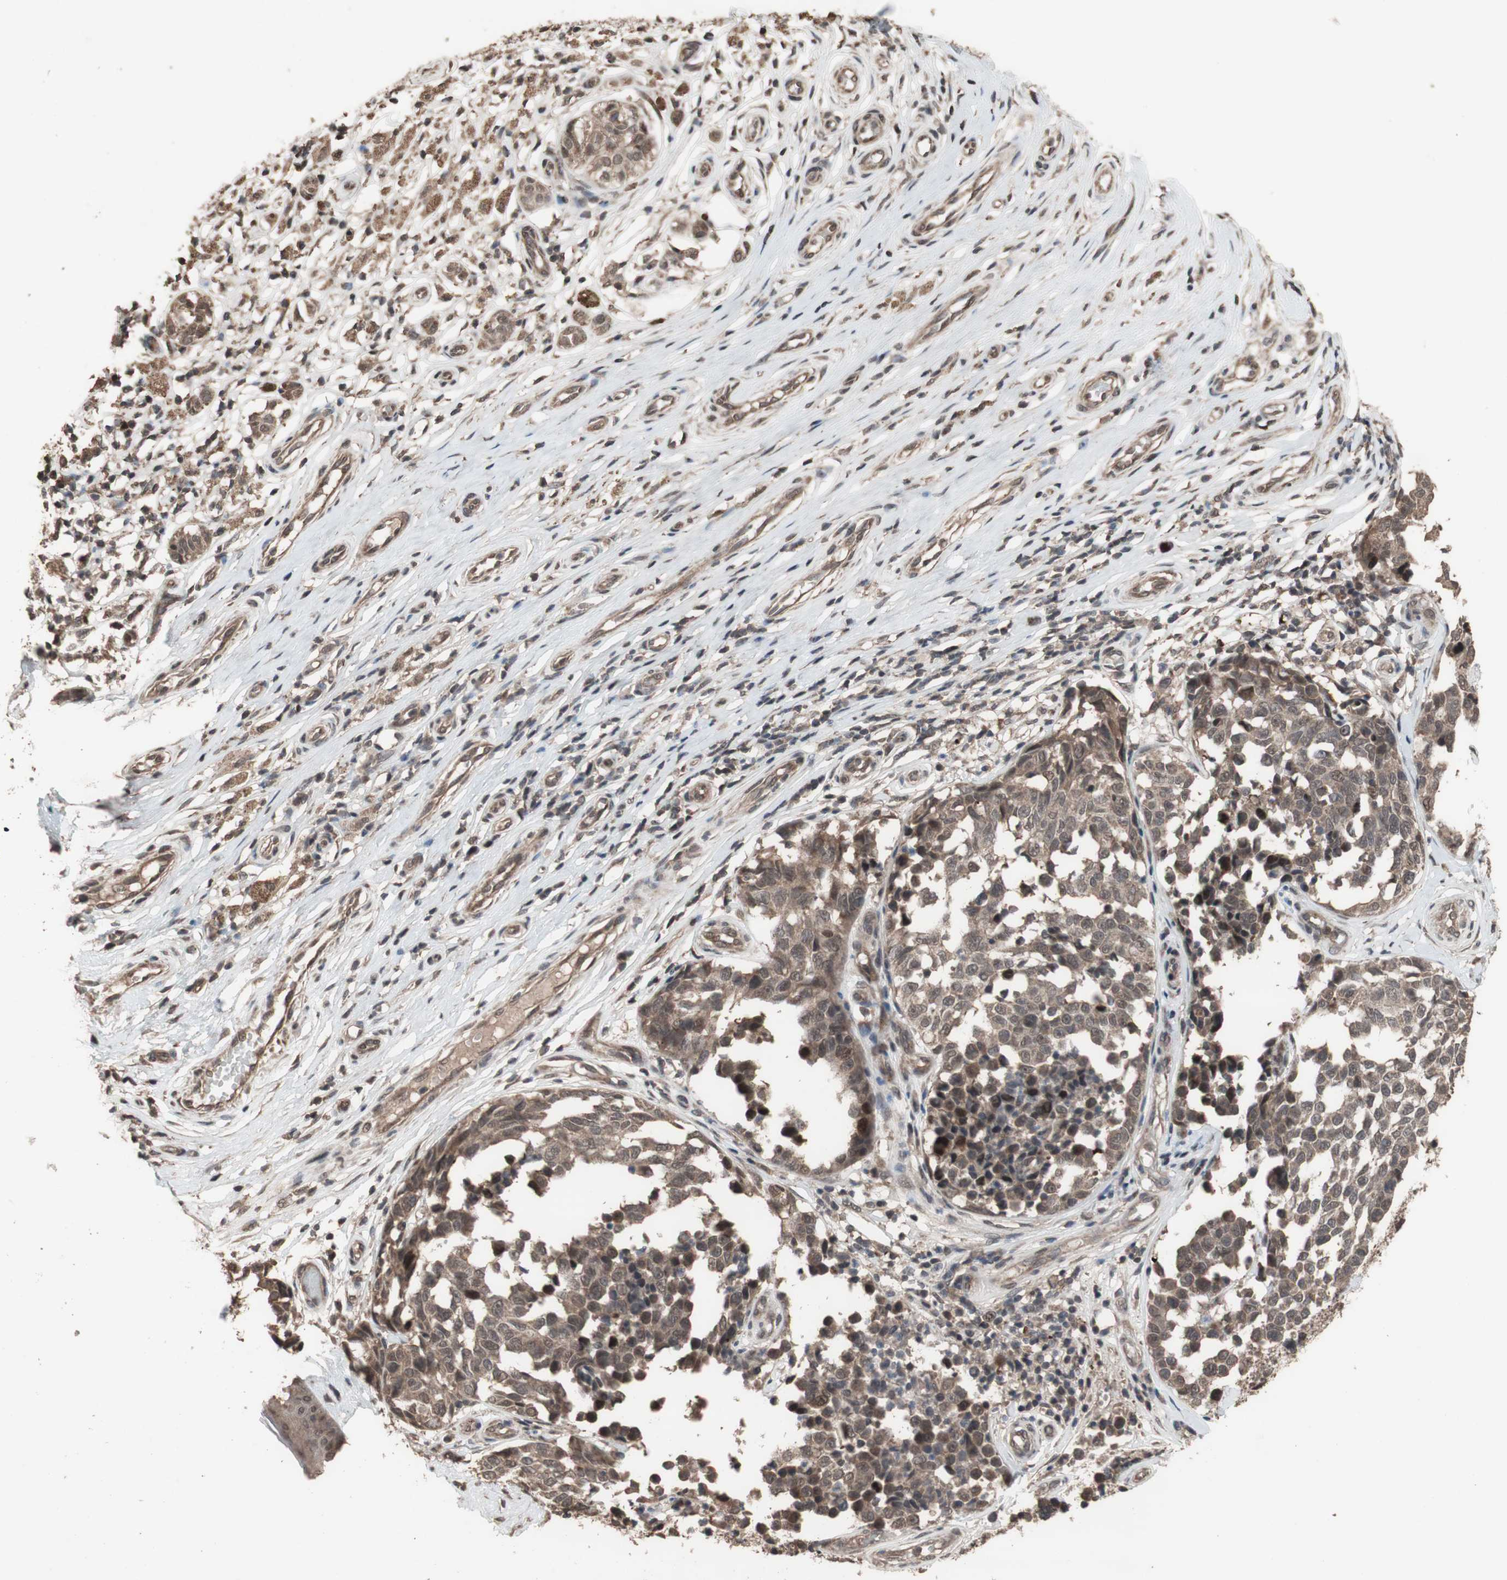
{"staining": {"intensity": "moderate", "quantity": ">75%", "location": "cytoplasmic/membranous"}, "tissue": "melanoma", "cell_type": "Tumor cells", "image_type": "cancer", "snomed": [{"axis": "morphology", "description": "Malignant melanoma, NOS"}, {"axis": "topography", "description": "Skin"}], "caption": "An immunohistochemistry image of tumor tissue is shown. Protein staining in brown highlights moderate cytoplasmic/membranous positivity in melanoma within tumor cells.", "gene": "KANSL1", "patient": {"sex": "female", "age": 64}}